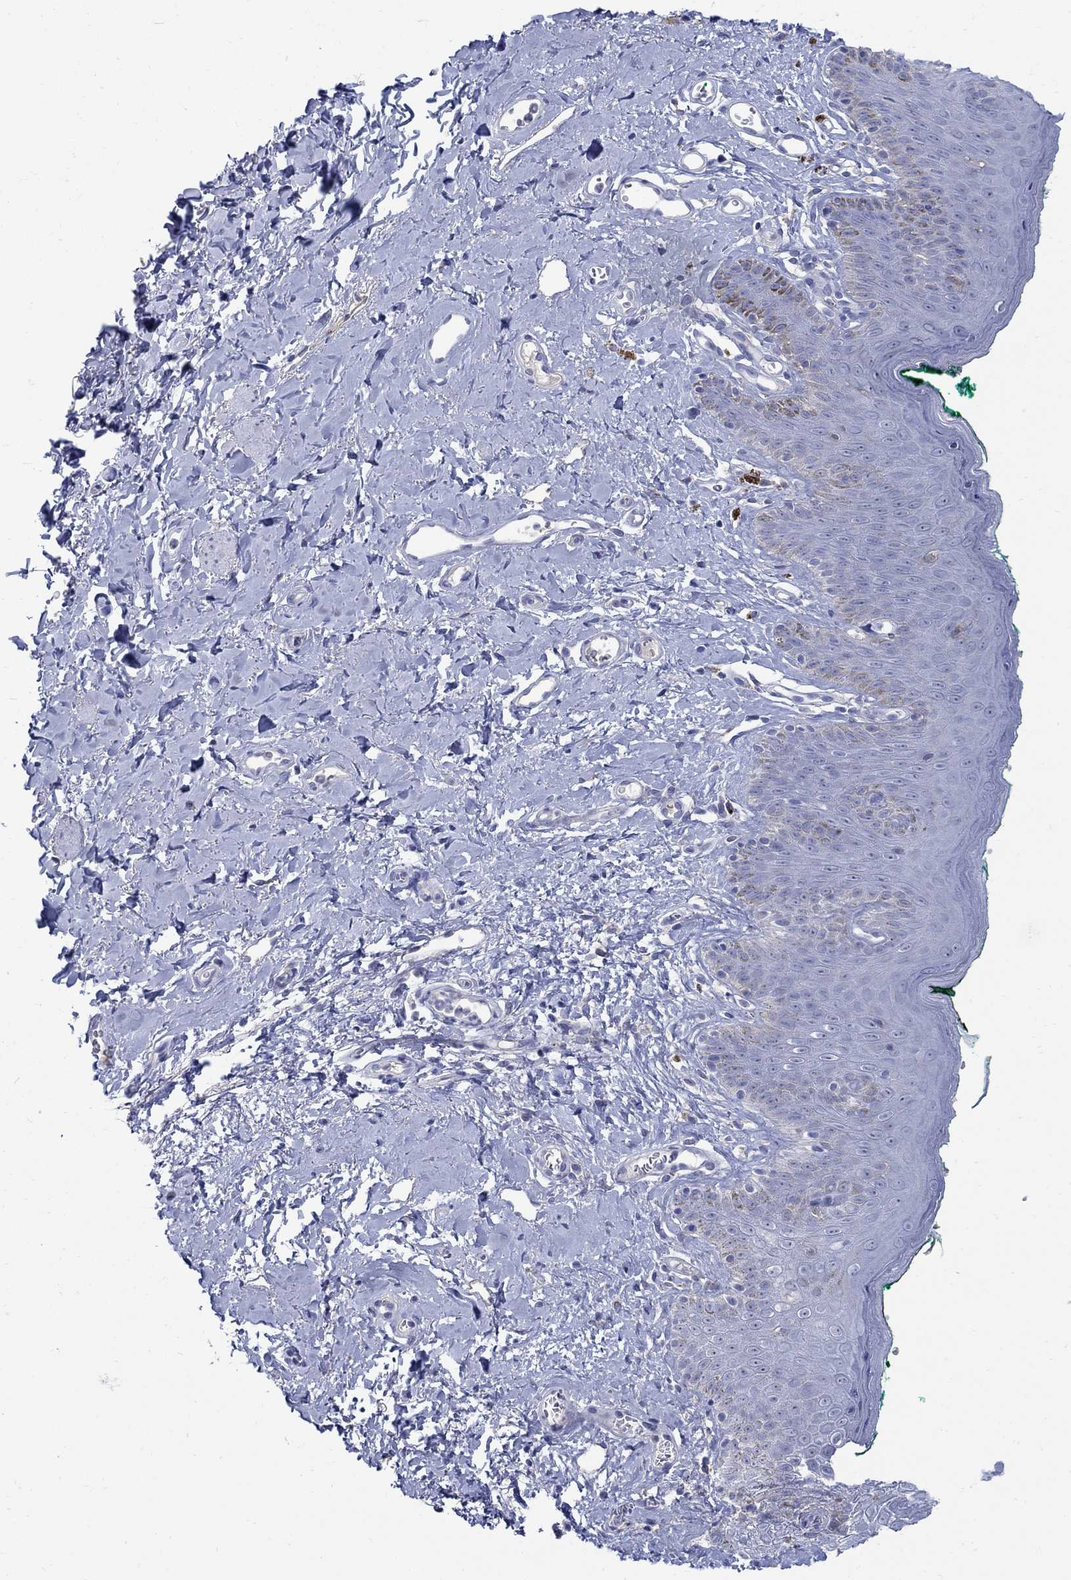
{"staining": {"intensity": "negative", "quantity": "none", "location": "none"}, "tissue": "skin", "cell_type": "Epidermal cells", "image_type": "normal", "snomed": [{"axis": "morphology", "description": "Normal tissue, NOS"}, {"axis": "topography", "description": "Vulva"}], "caption": "Immunohistochemistry (IHC) image of benign skin: skin stained with DAB displays no significant protein expression in epidermal cells. (Immunohistochemistry (IHC), brightfield microscopy, high magnification).", "gene": "REEP2", "patient": {"sex": "female", "age": 66}}